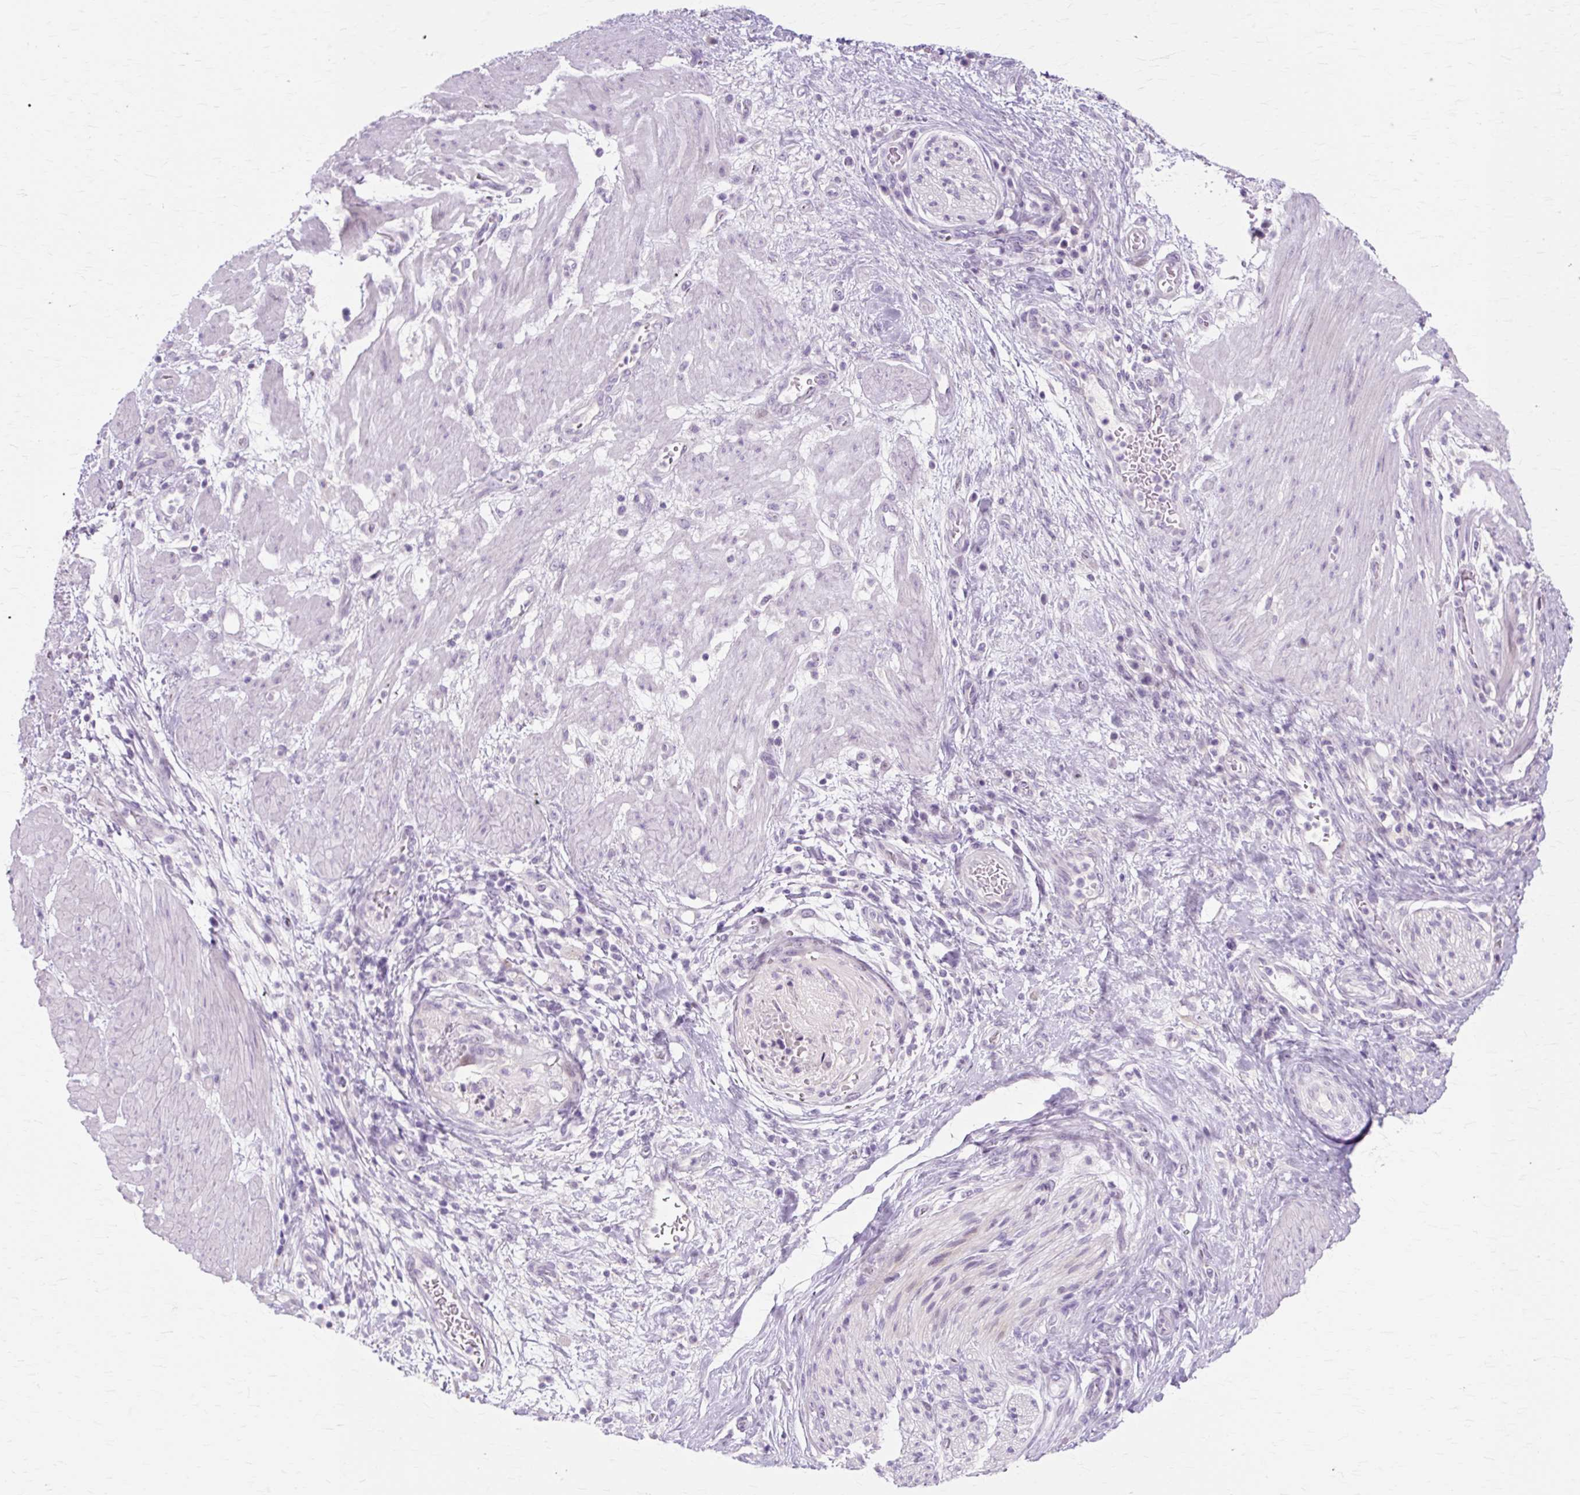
{"staining": {"intensity": "negative", "quantity": "none", "location": "none"}, "tissue": "stomach cancer", "cell_type": "Tumor cells", "image_type": "cancer", "snomed": [{"axis": "morphology", "description": "Adenocarcinoma, NOS"}, {"axis": "topography", "description": "Stomach"}], "caption": "The micrograph reveals no staining of tumor cells in stomach adenocarcinoma. (DAB immunohistochemistry, high magnification).", "gene": "IRX2", "patient": {"sex": "male", "age": 48}}